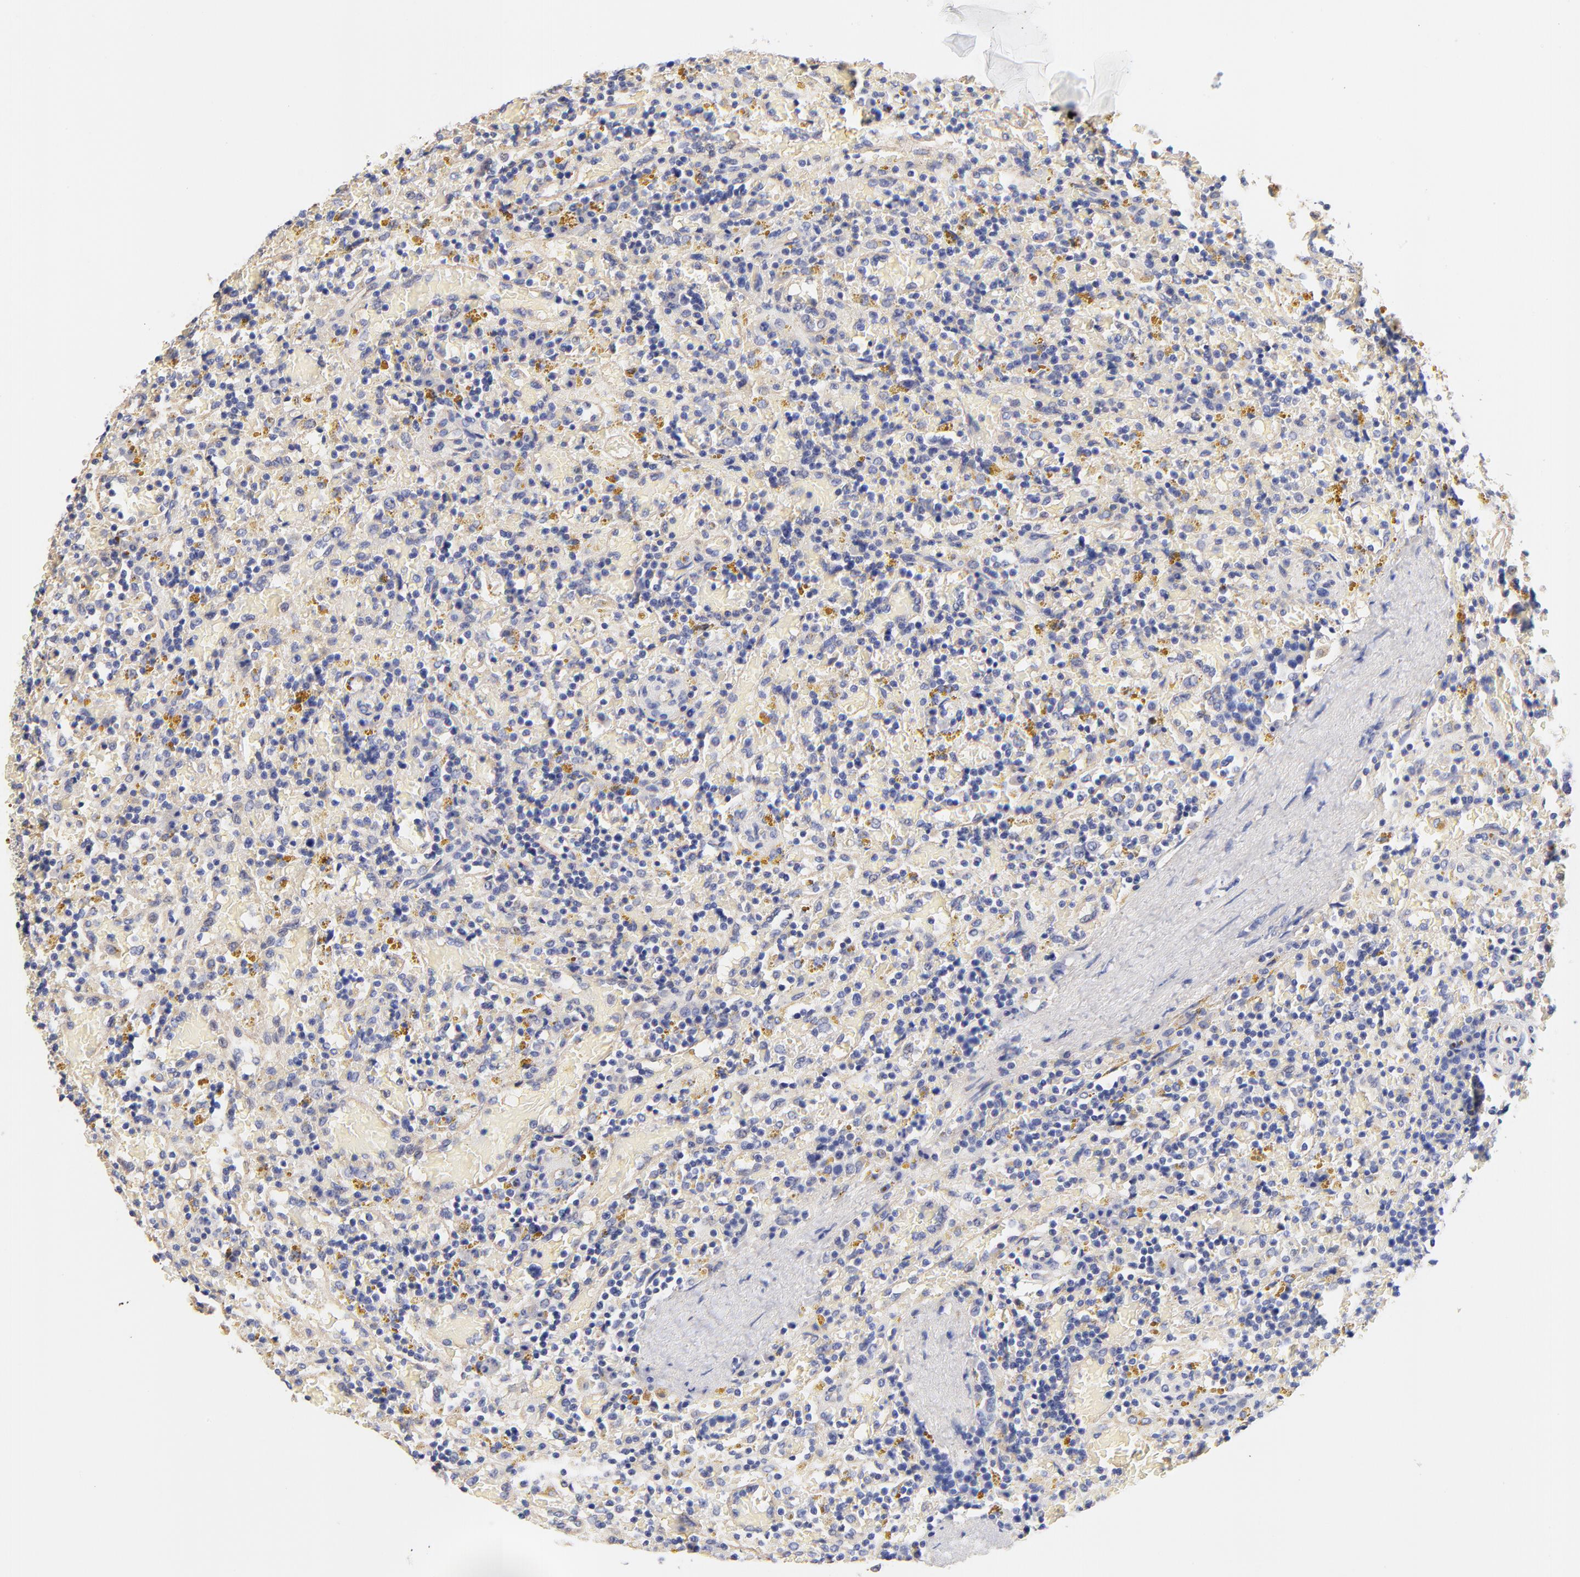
{"staining": {"intensity": "weak", "quantity": "<25%", "location": "cytoplasmic/membranous"}, "tissue": "lymphoma", "cell_type": "Tumor cells", "image_type": "cancer", "snomed": [{"axis": "morphology", "description": "Malignant lymphoma, non-Hodgkin's type, Low grade"}, {"axis": "topography", "description": "Spleen"}], "caption": "This is an immunohistochemistry (IHC) photomicrograph of lymphoma. There is no positivity in tumor cells.", "gene": "HS3ST1", "patient": {"sex": "female", "age": 65}}